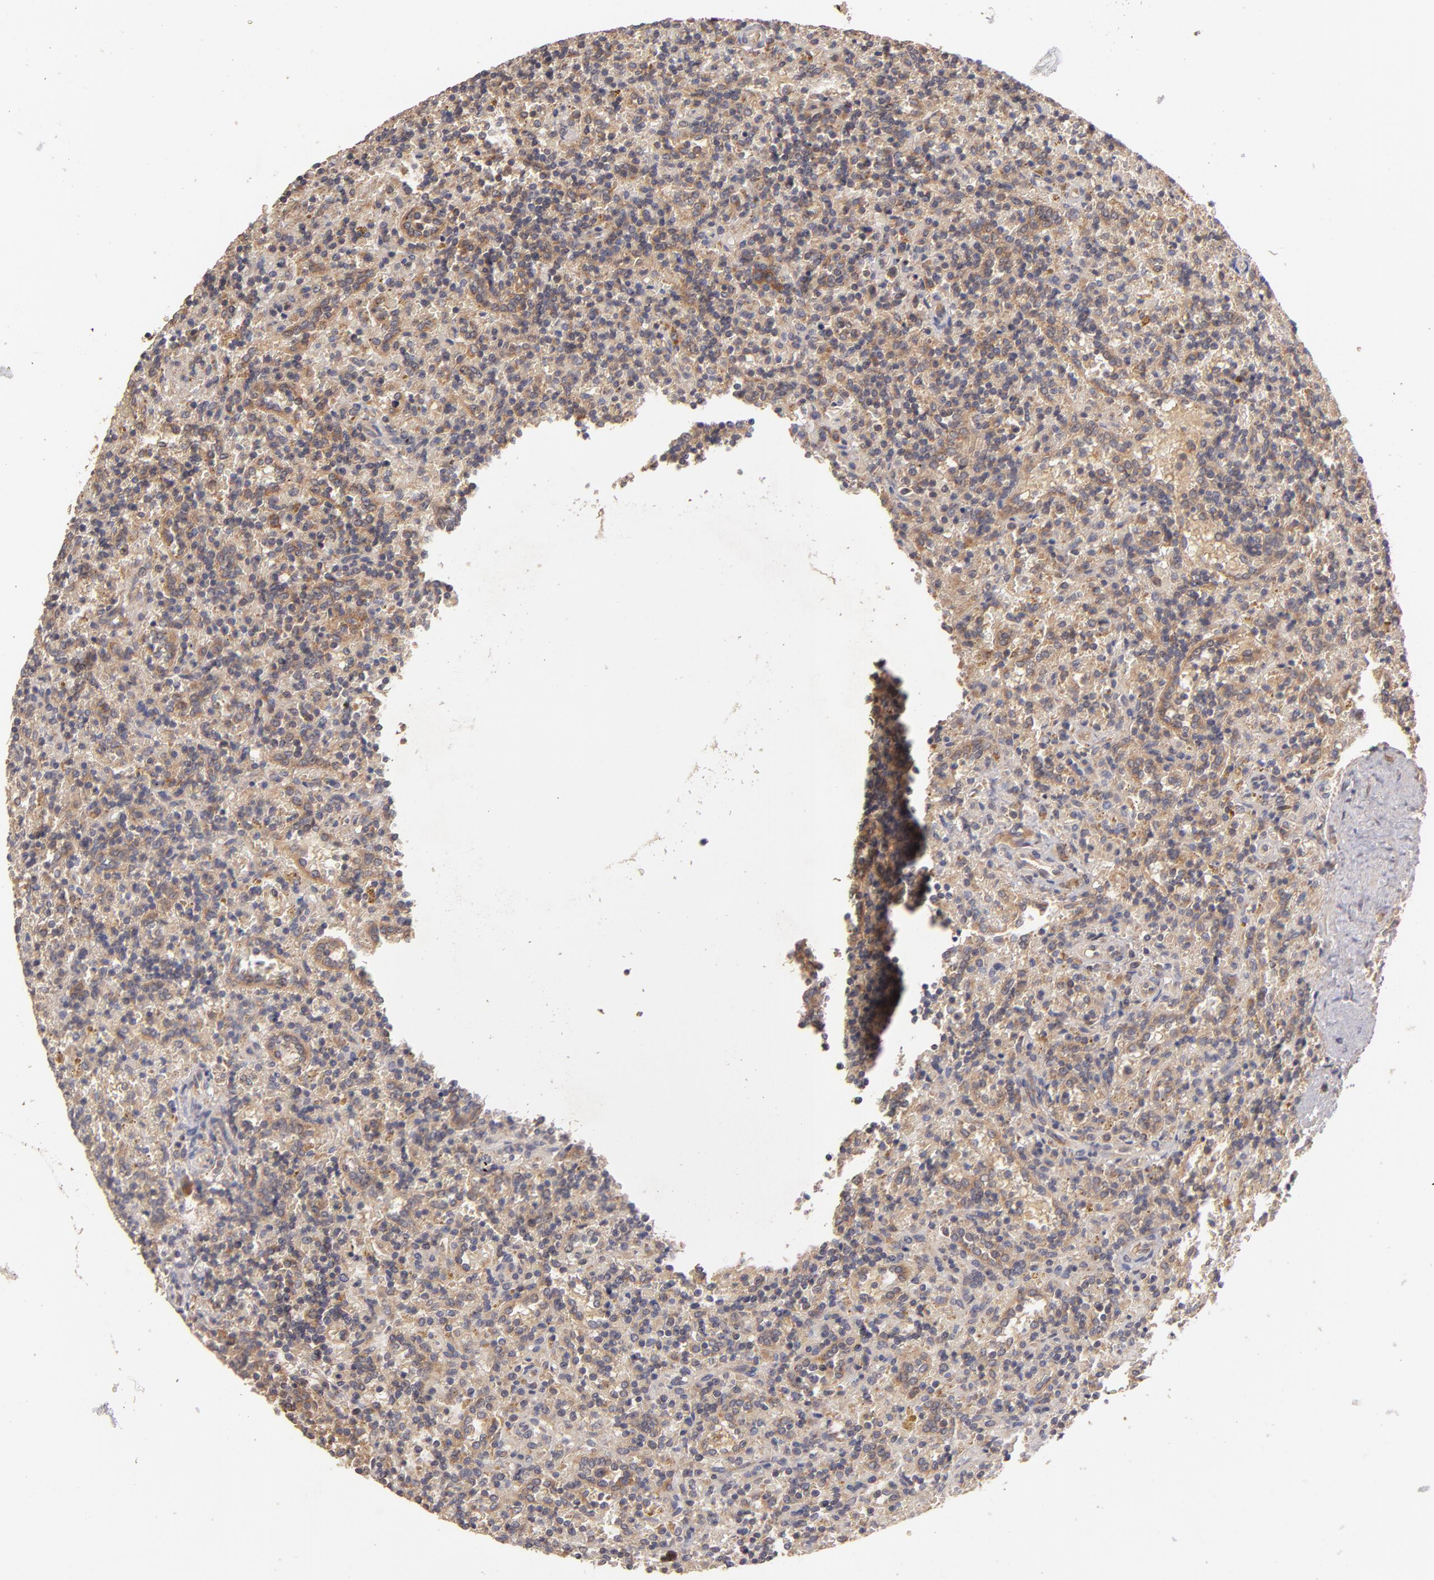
{"staining": {"intensity": "moderate", "quantity": "25%-75%", "location": "cytoplasmic/membranous"}, "tissue": "lymphoma", "cell_type": "Tumor cells", "image_type": "cancer", "snomed": [{"axis": "morphology", "description": "Malignant lymphoma, non-Hodgkin's type, Low grade"}, {"axis": "topography", "description": "Spleen"}], "caption": "About 25%-75% of tumor cells in lymphoma exhibit moderate cytoplasmic/membranous protein positivity as visualized by brown immunohistochemical staining.", "gene": "UPF3B", "patient": {"sex": "male", "age": 67}}